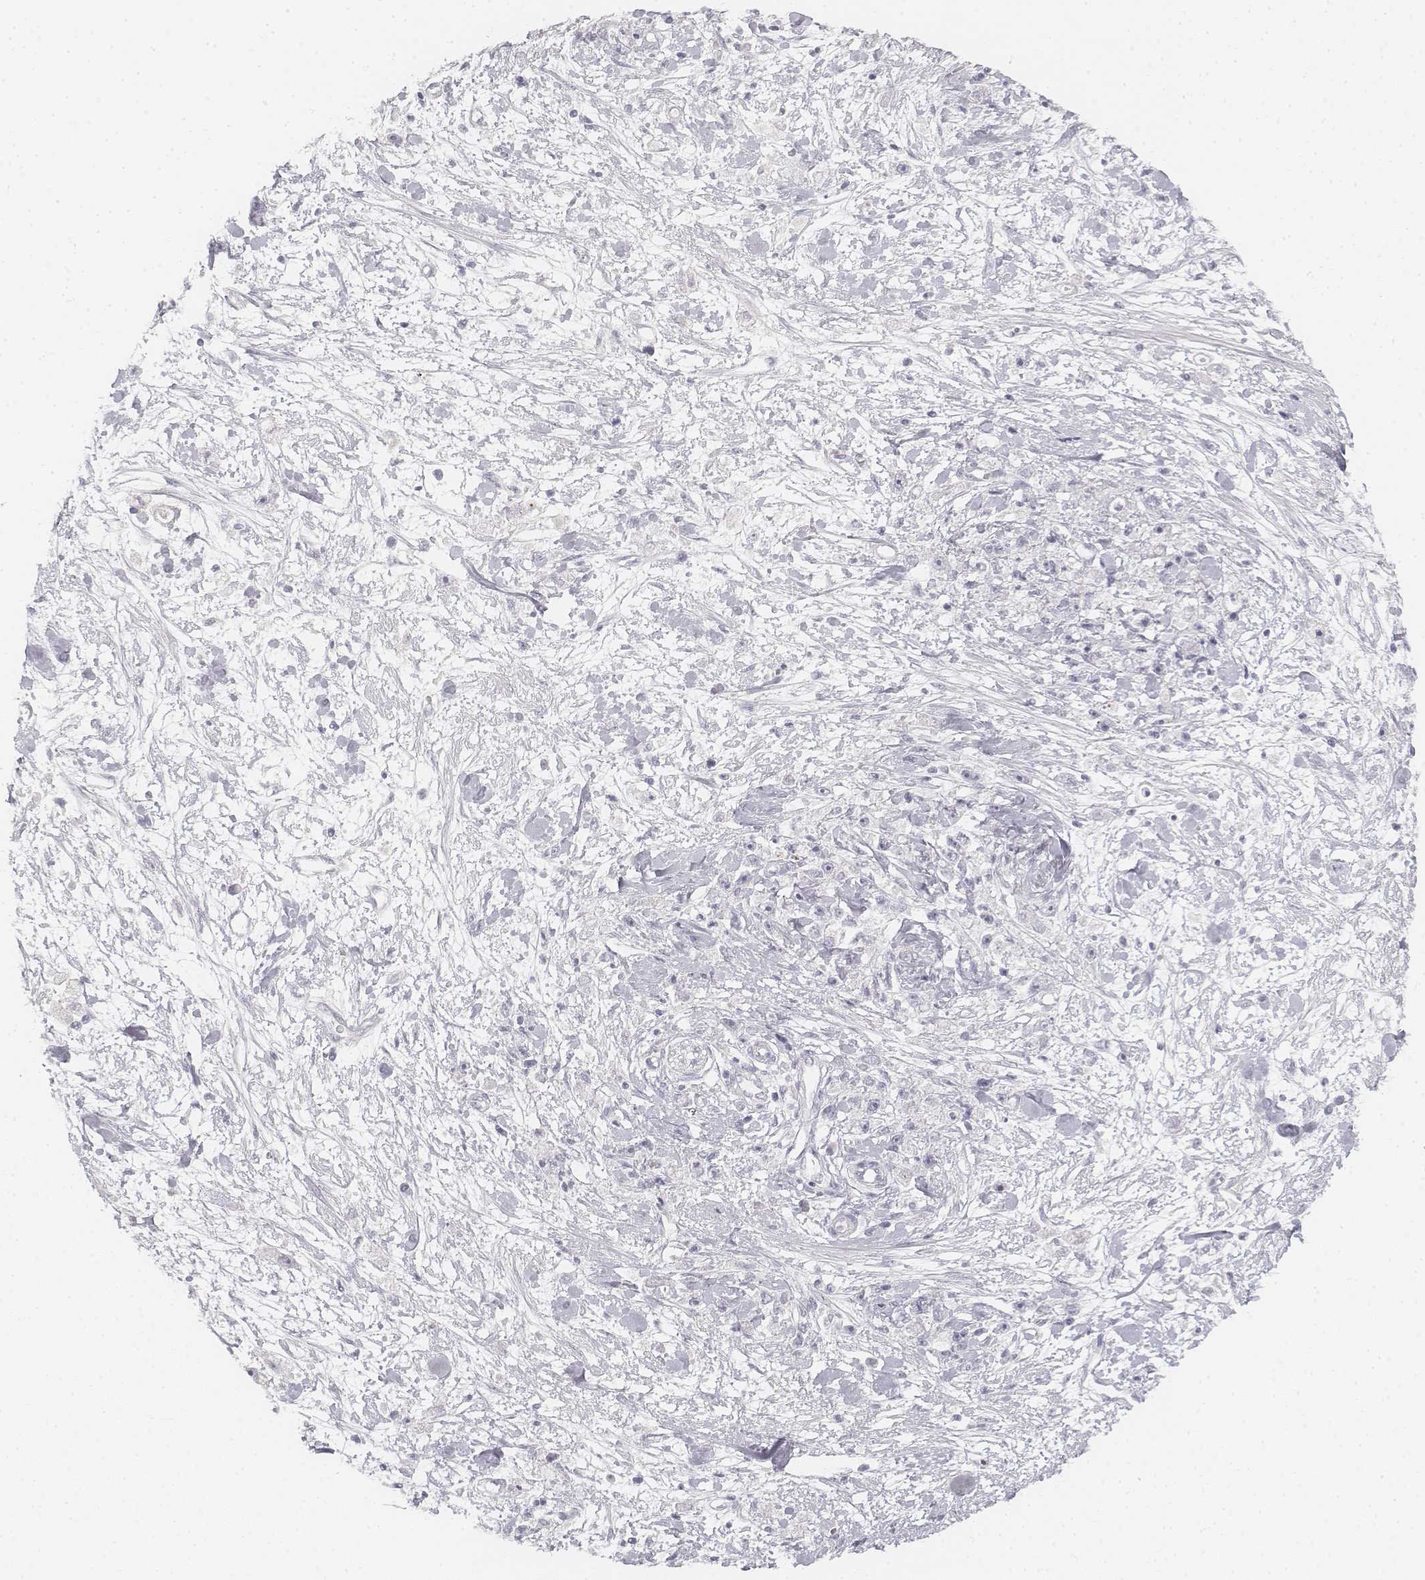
{"staining": {"intensity": "negative", "quantity": "none", "location": "none"}, "tissue": "stomach cancer", "cell_type": "Tumor cells", "image_type": "cancer", "snomed": [{"axis": "morphology", "description": "Adenocarcinoma, NOS"}, {"axis": "topography", "description": "Stomach"}], "caption": "Tumor cells show no significant protein staining in stomach cancer (adenocarcinoma). (DAB IHC, high magnification).", "gene": "DSG4", "patient": {"sex": "female", "age": 59}}